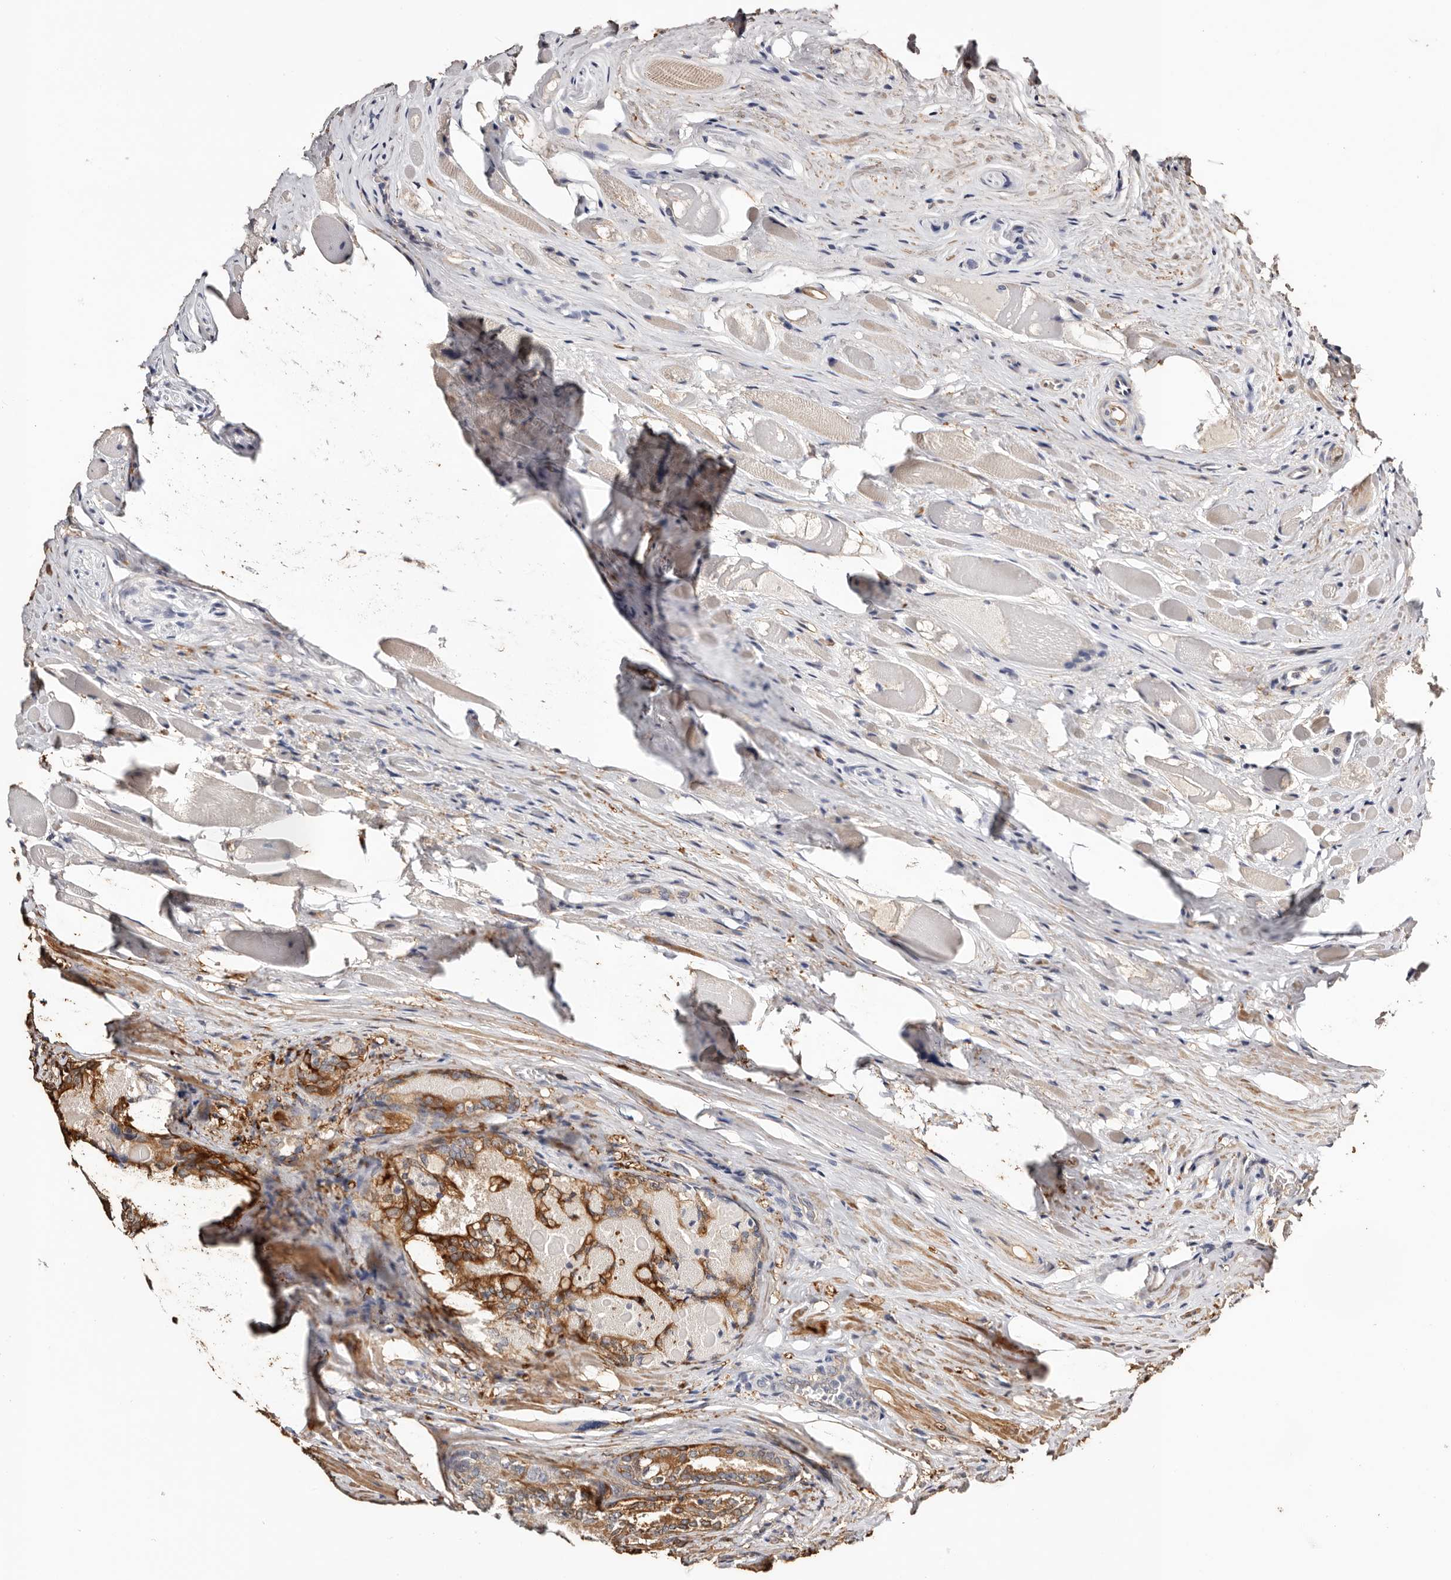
{"staining": {"intensity": "strong", "quantity": "25%-75%", "location": "cytoplasmic/membranous"}, "tissue": "prostate cancer", "cell_type": "Tumor cells", "image_type": "cancer", "snomed": [{"axis": "morphology", "description": "Adenocarcinoma, Low grade"}, {"axis": "topography", "description": "Prostate"}], "caption": "Adenocarcinoma (low-grade) (prostate) stained with a protein marker shows strong staining in tumor cells.", "gene": "TGM2", "patient": {"sex": "male", "age": 72}}